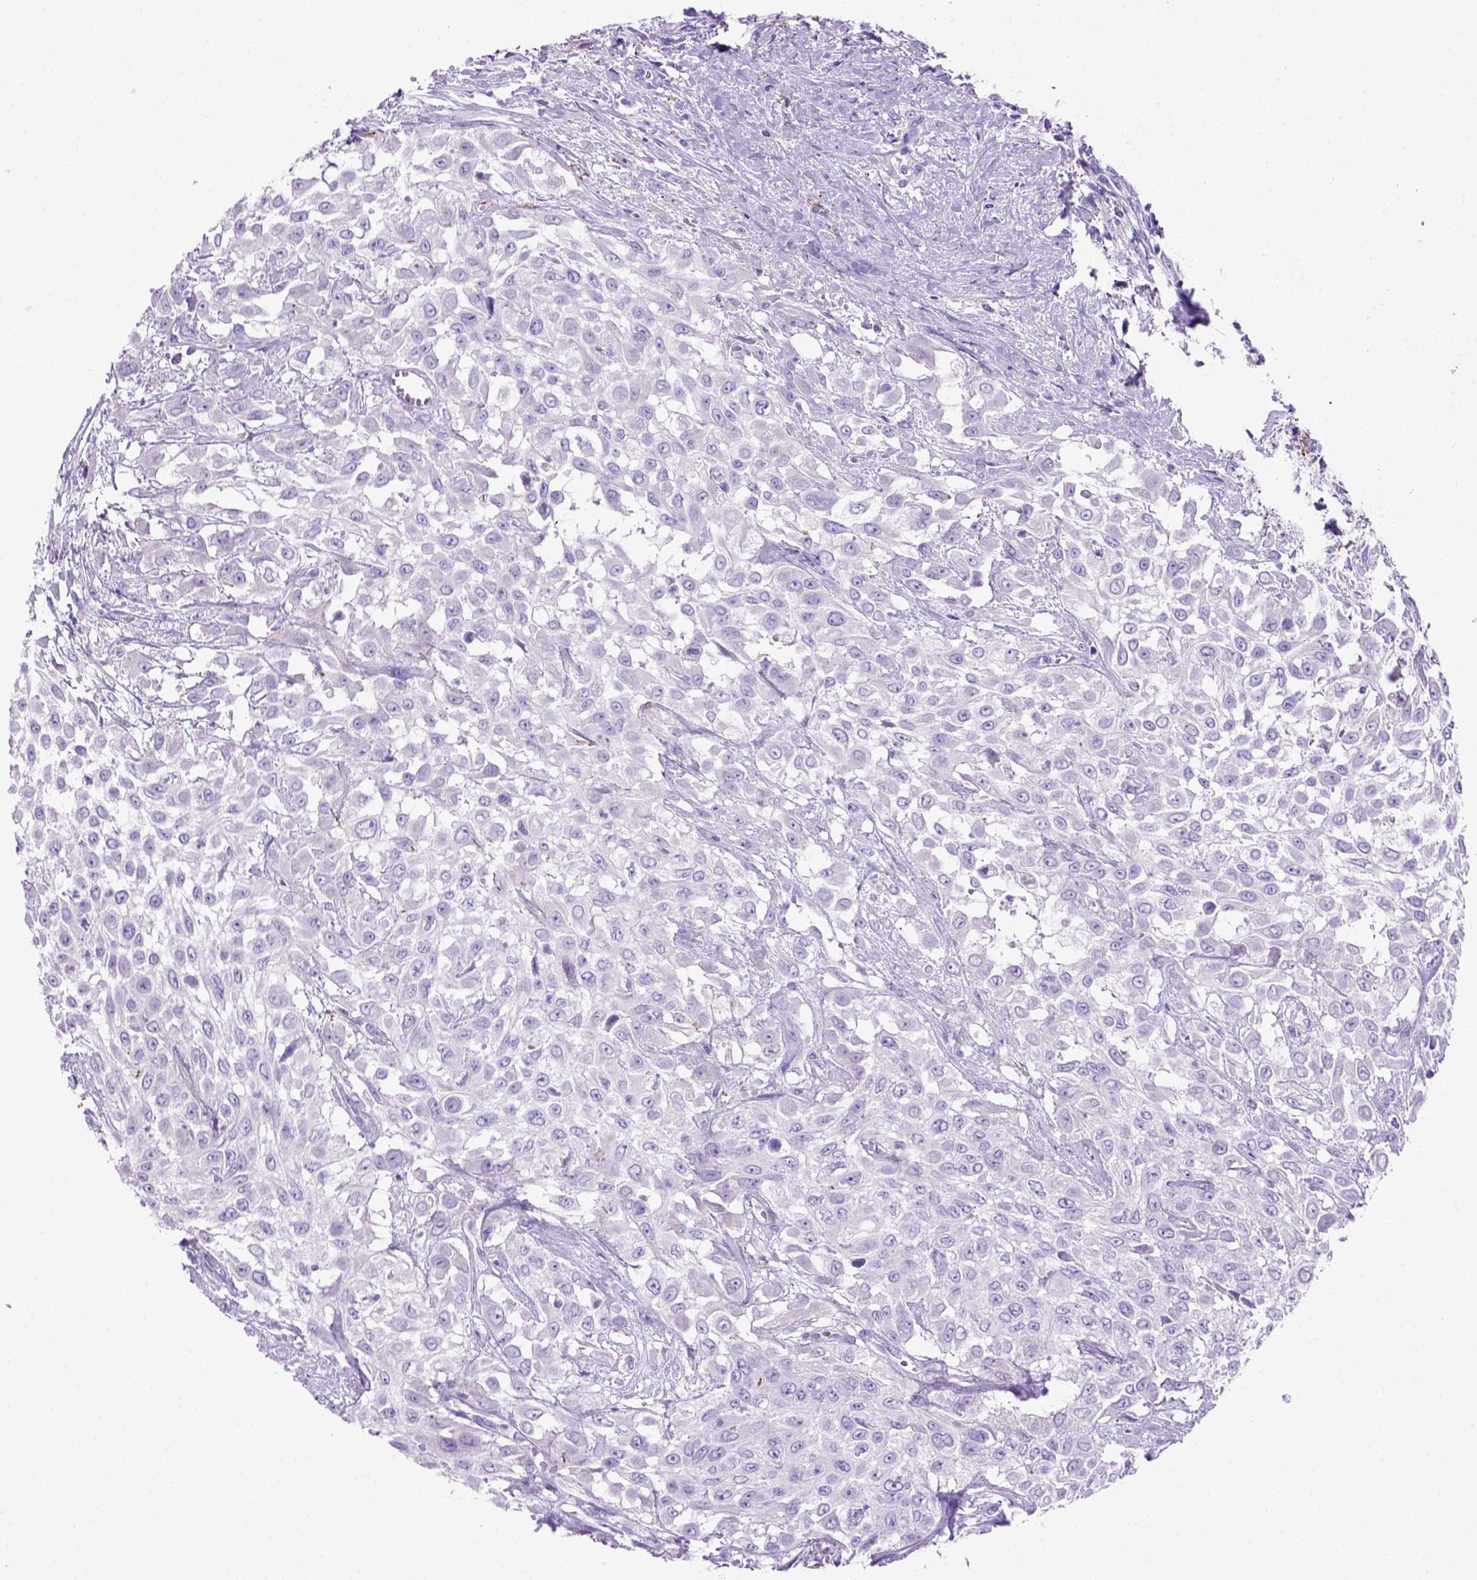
{"staining": {"intensity": "negative", "quantity": "none", "location": "none"}, "tissue": "urothelial cancer", "cell_type": "Tumor cells", "image_type": "cancer", "snomed": [{"axis": "morphology", "description": "Urothelial carcinoma, High grade"}, {"axis": "topography", "description": "Urinary bladder"}], "caption": "Immunohistochemical staining of human urothelial cancer demonstrates no significant expression in tumor cells.", "gene": "SIRPD", "patient": {"sex": "male", "age": 57}}